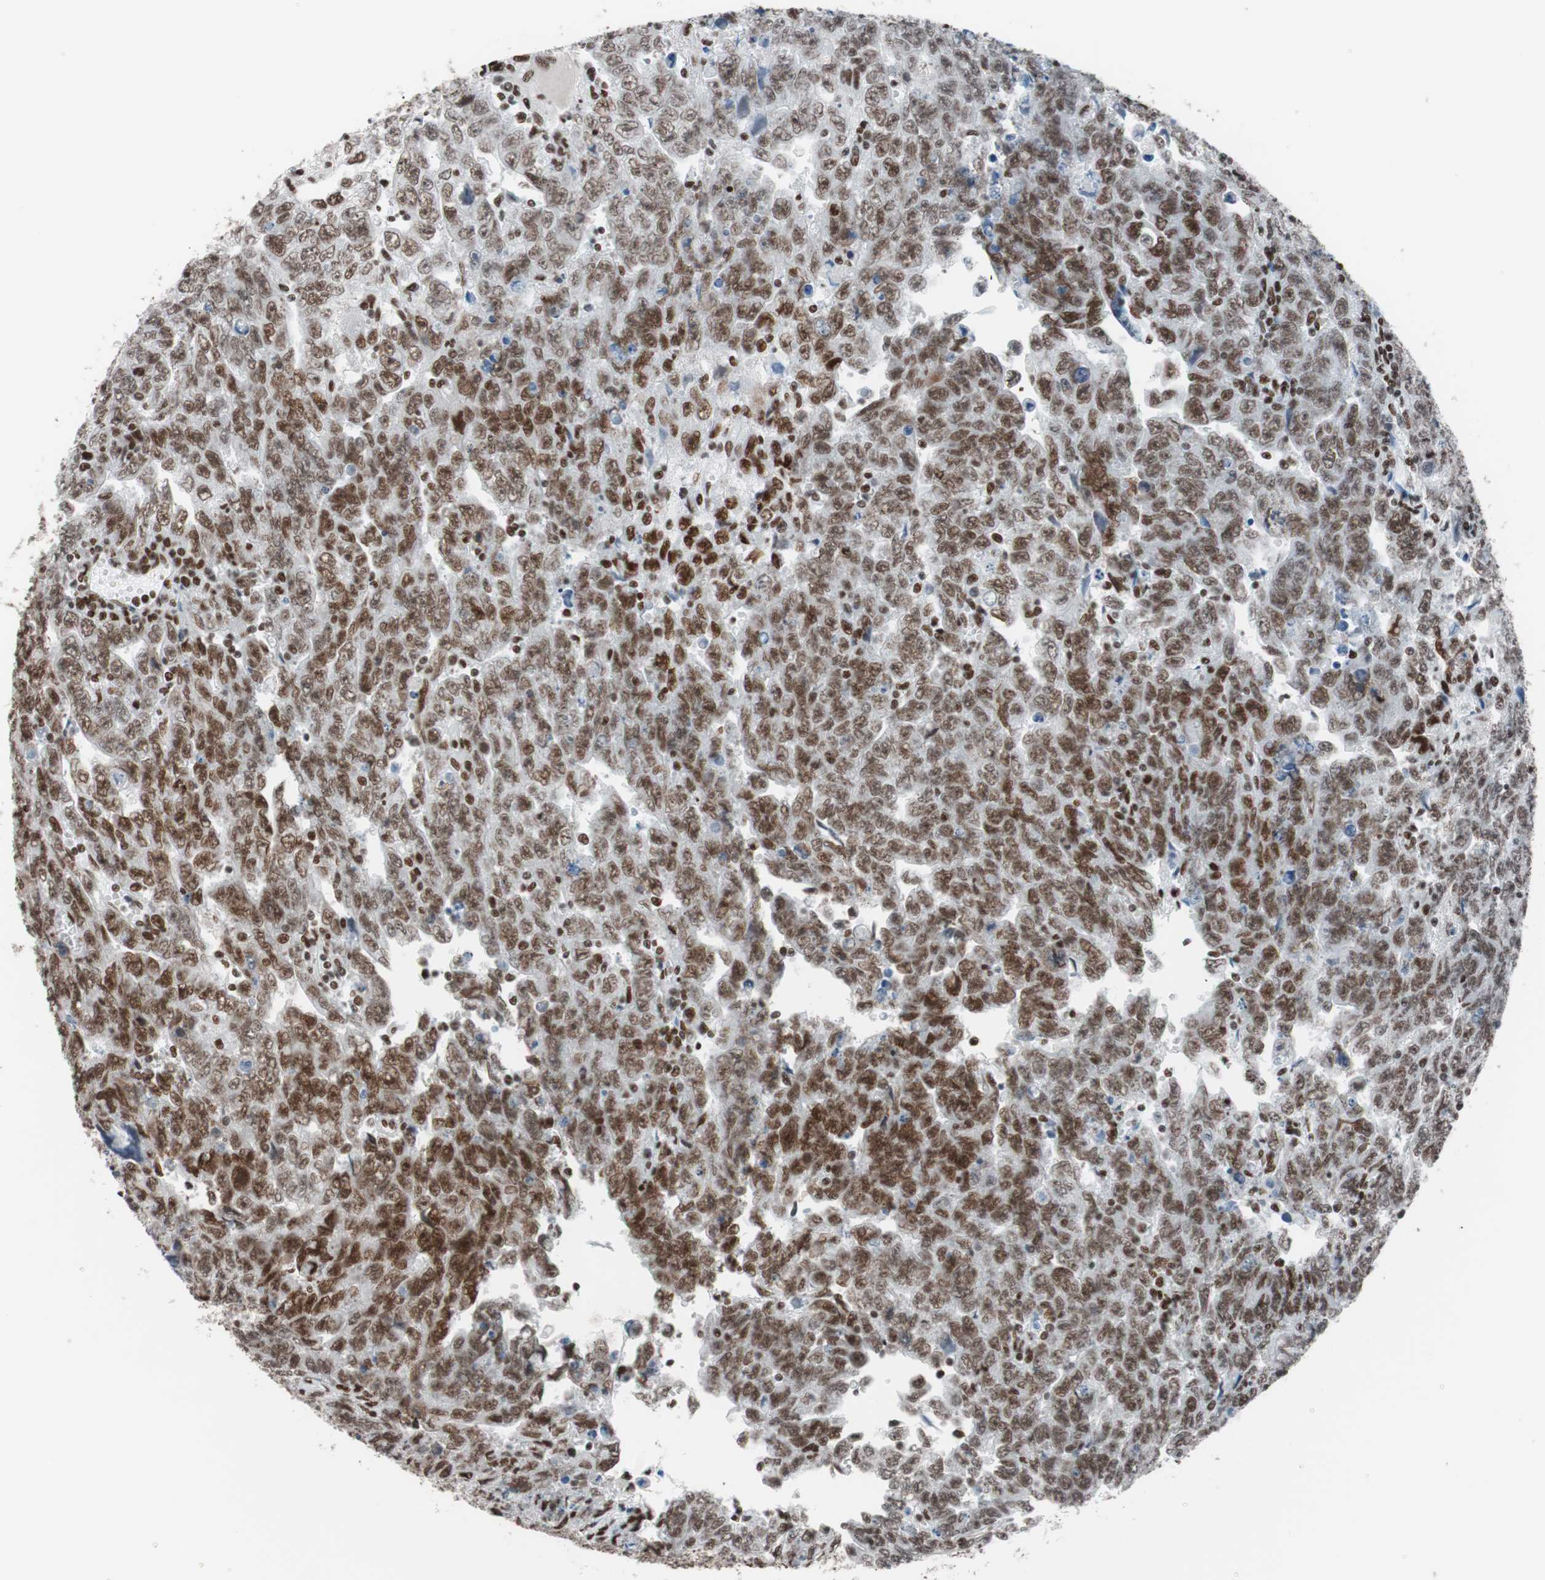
{"staining": {"intensity": "strong", "quantity": ">75%", "location": "nuclear"}, "tissue": "testis cancer", "cell_type": "Tumor cells", "image_type": "cancer", "snomed": [{"axis": "morphology", "description": "Carcinoma, Embryonal, NOS"}, {"axis": "topography", "description": "Testis"}], "caption": "Protein expression analysis of human testis cancer reveals strong nuclear expression in approximately >75% of tumor cells.", "gene": "ARID1A", "patient": {"sex": "male", "age": 28}}